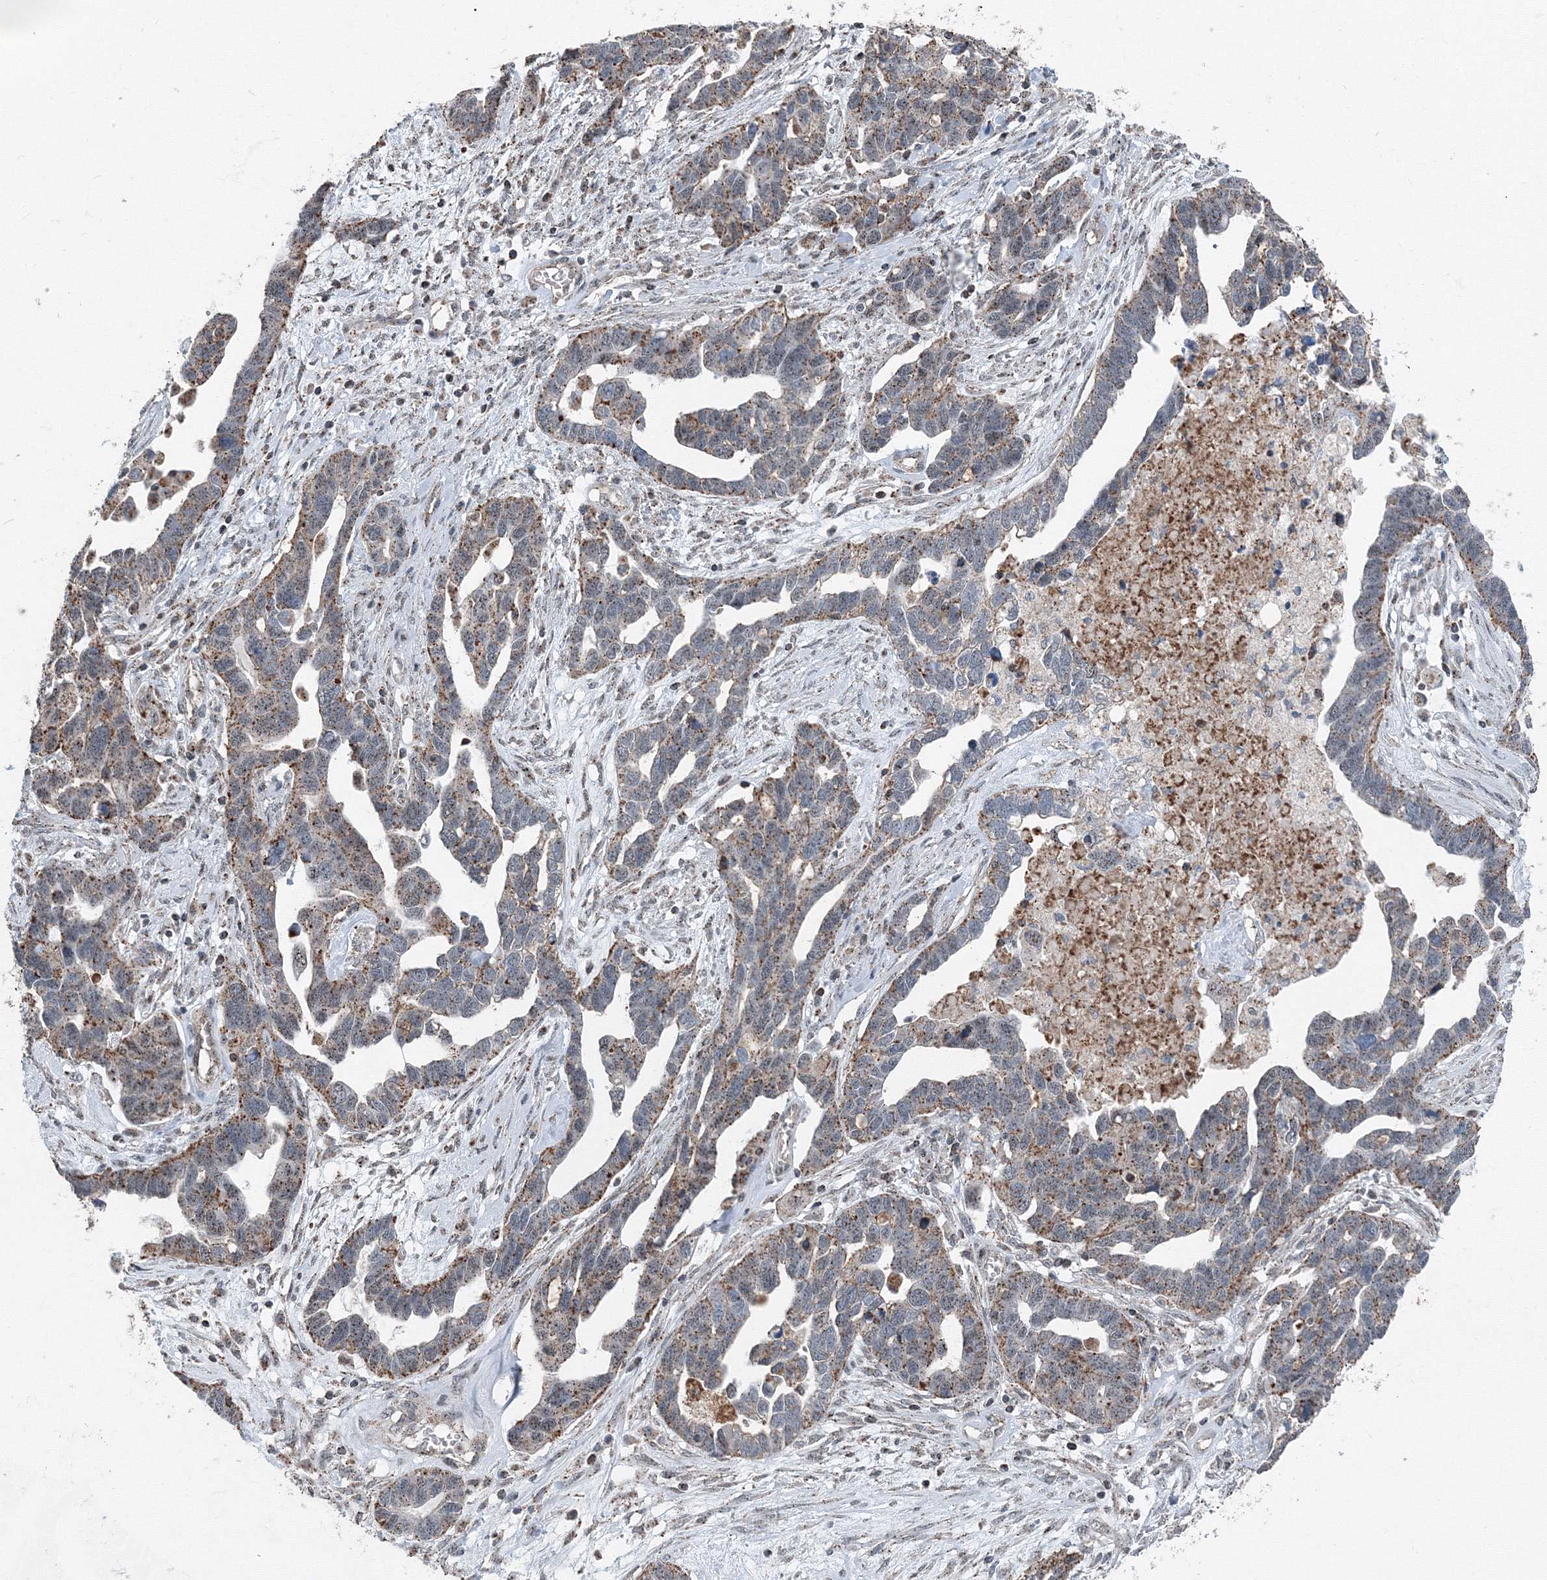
{"staining": {"intensity": "moderate", "quantity": "25%-75%", "location": "cytoplasmic/membranous"}, "tissue": "ovarian cancer", "cell_type": "Tumor cells", "image_type": "cancer", "snomed": [{"axis": "morphology", "description": "Cystadenocarcinoma, serous, NOS"}, {"axis": "topography", "description": "Ovary"}], "caption": "Human ovarian serous cystadenocarcinoma stained with a brown dye exhibits moderate cytoplasmic/membranous positive positivity in approximately 25%-75% of tumor cells.", "gene": "AASDH", "patient": {"sex": "female", "age": 54}}